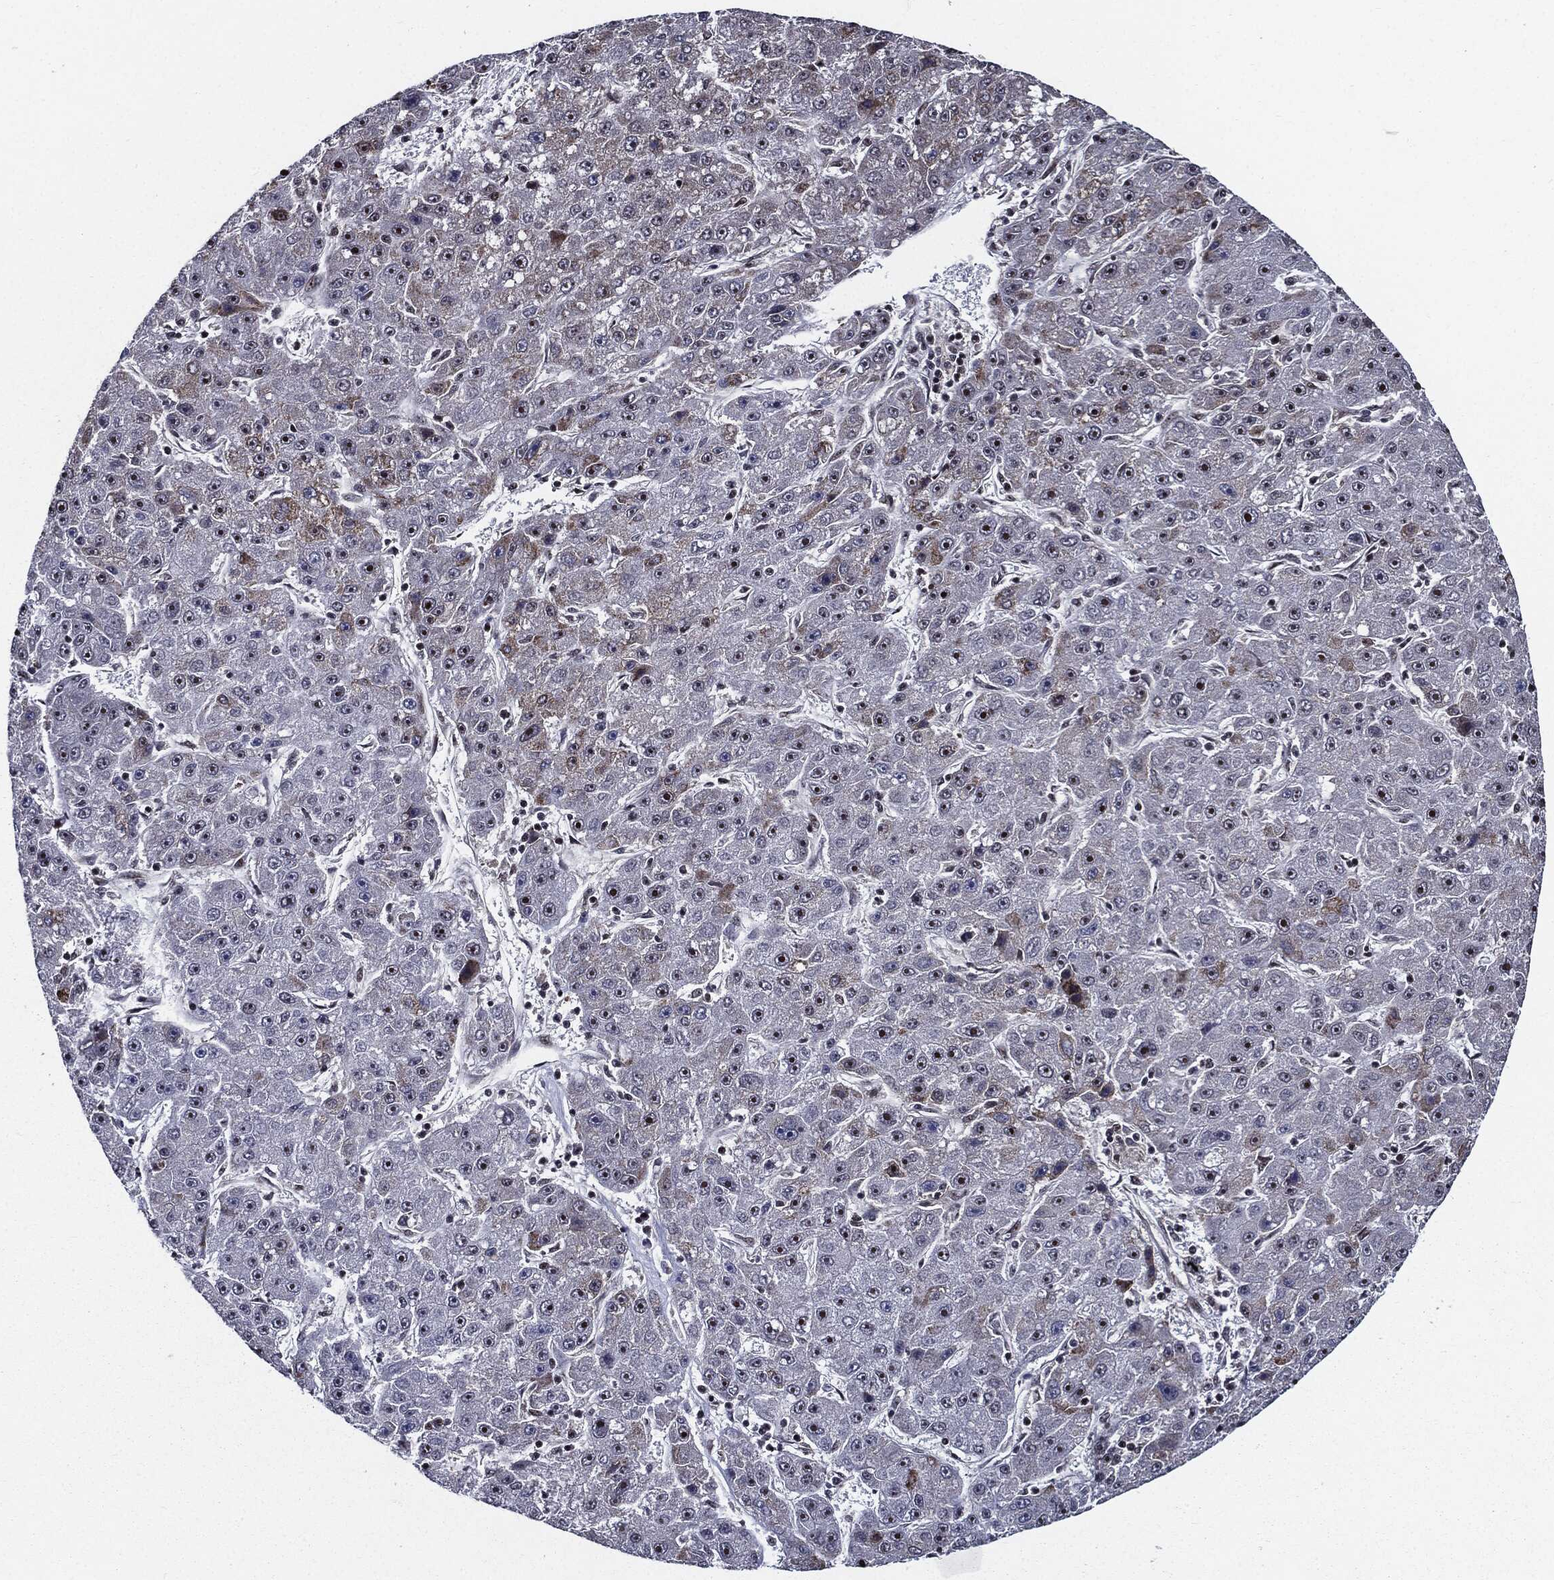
{"staining": {"intensity": "moderate", "quantity": "<25%", "location": "nuclear"}, "tissue": "liver cancer", "cell_type": "Tumor cells", "image_type": "cancer", "snomed": [{"axis": "morphology", "description": "Carcinoma, Hepatocellular, NOS"}, {"axis": "topography", "description": "Liver"}], "caption": "Tumor cells display moderate nuclear positivity in approximately <25% of cells in liver cancer. (DAB IHC with brightfield microscopy, high magnification).", "gene": "ZFP91", "patient": {"sex": "male", "age": 67}}